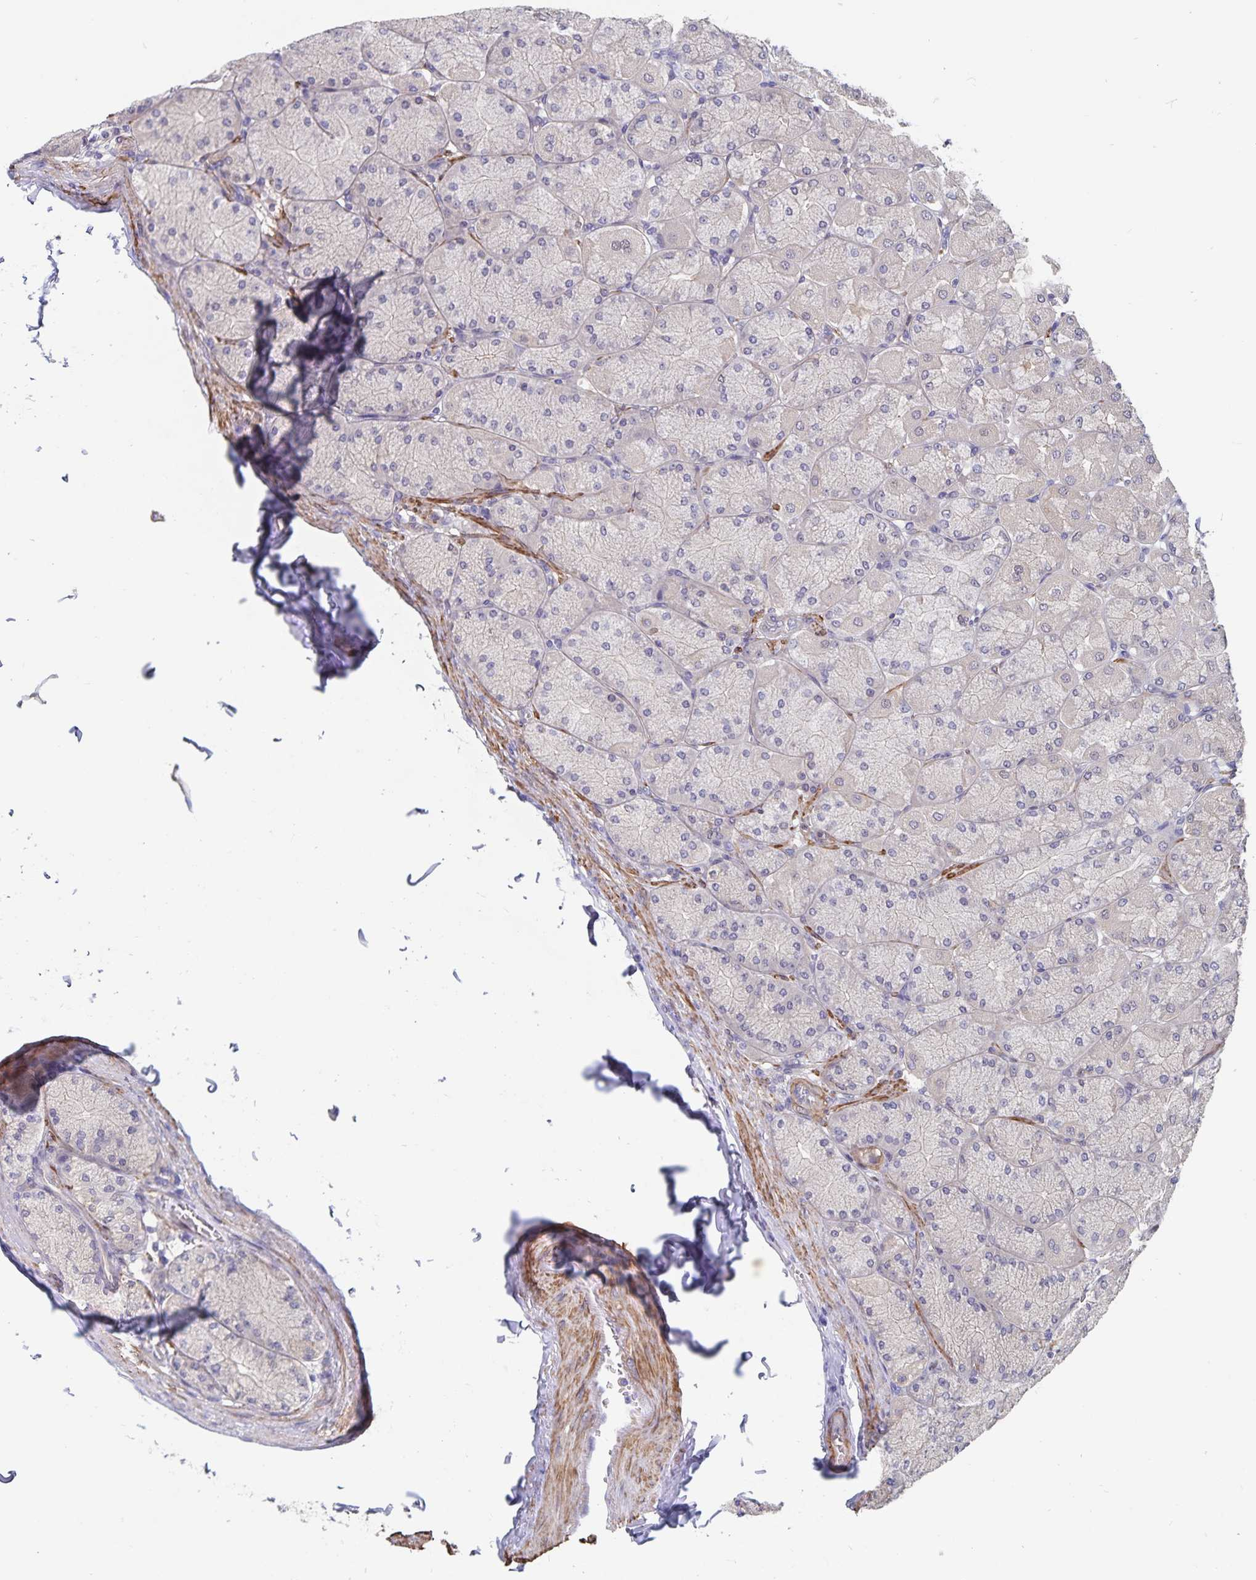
{"staining": {"intensity": "negative", "quantity": "none", "location": "none"}, "tissue": "stomach", "cell_type": "Glandular cells", "image_type": "normal", "snomed": [{"axis": "morphology", "description": "Normal tissue, NOS"}, {"axis": "topography", "description": "Stomach, upper"}], "caption": "The histopathology image displays no staining of glandular cells in normal stomach. Nuclei are stained in blue.", "gene": "BAG6", "patient": {"sex": "female", "age": 56}}